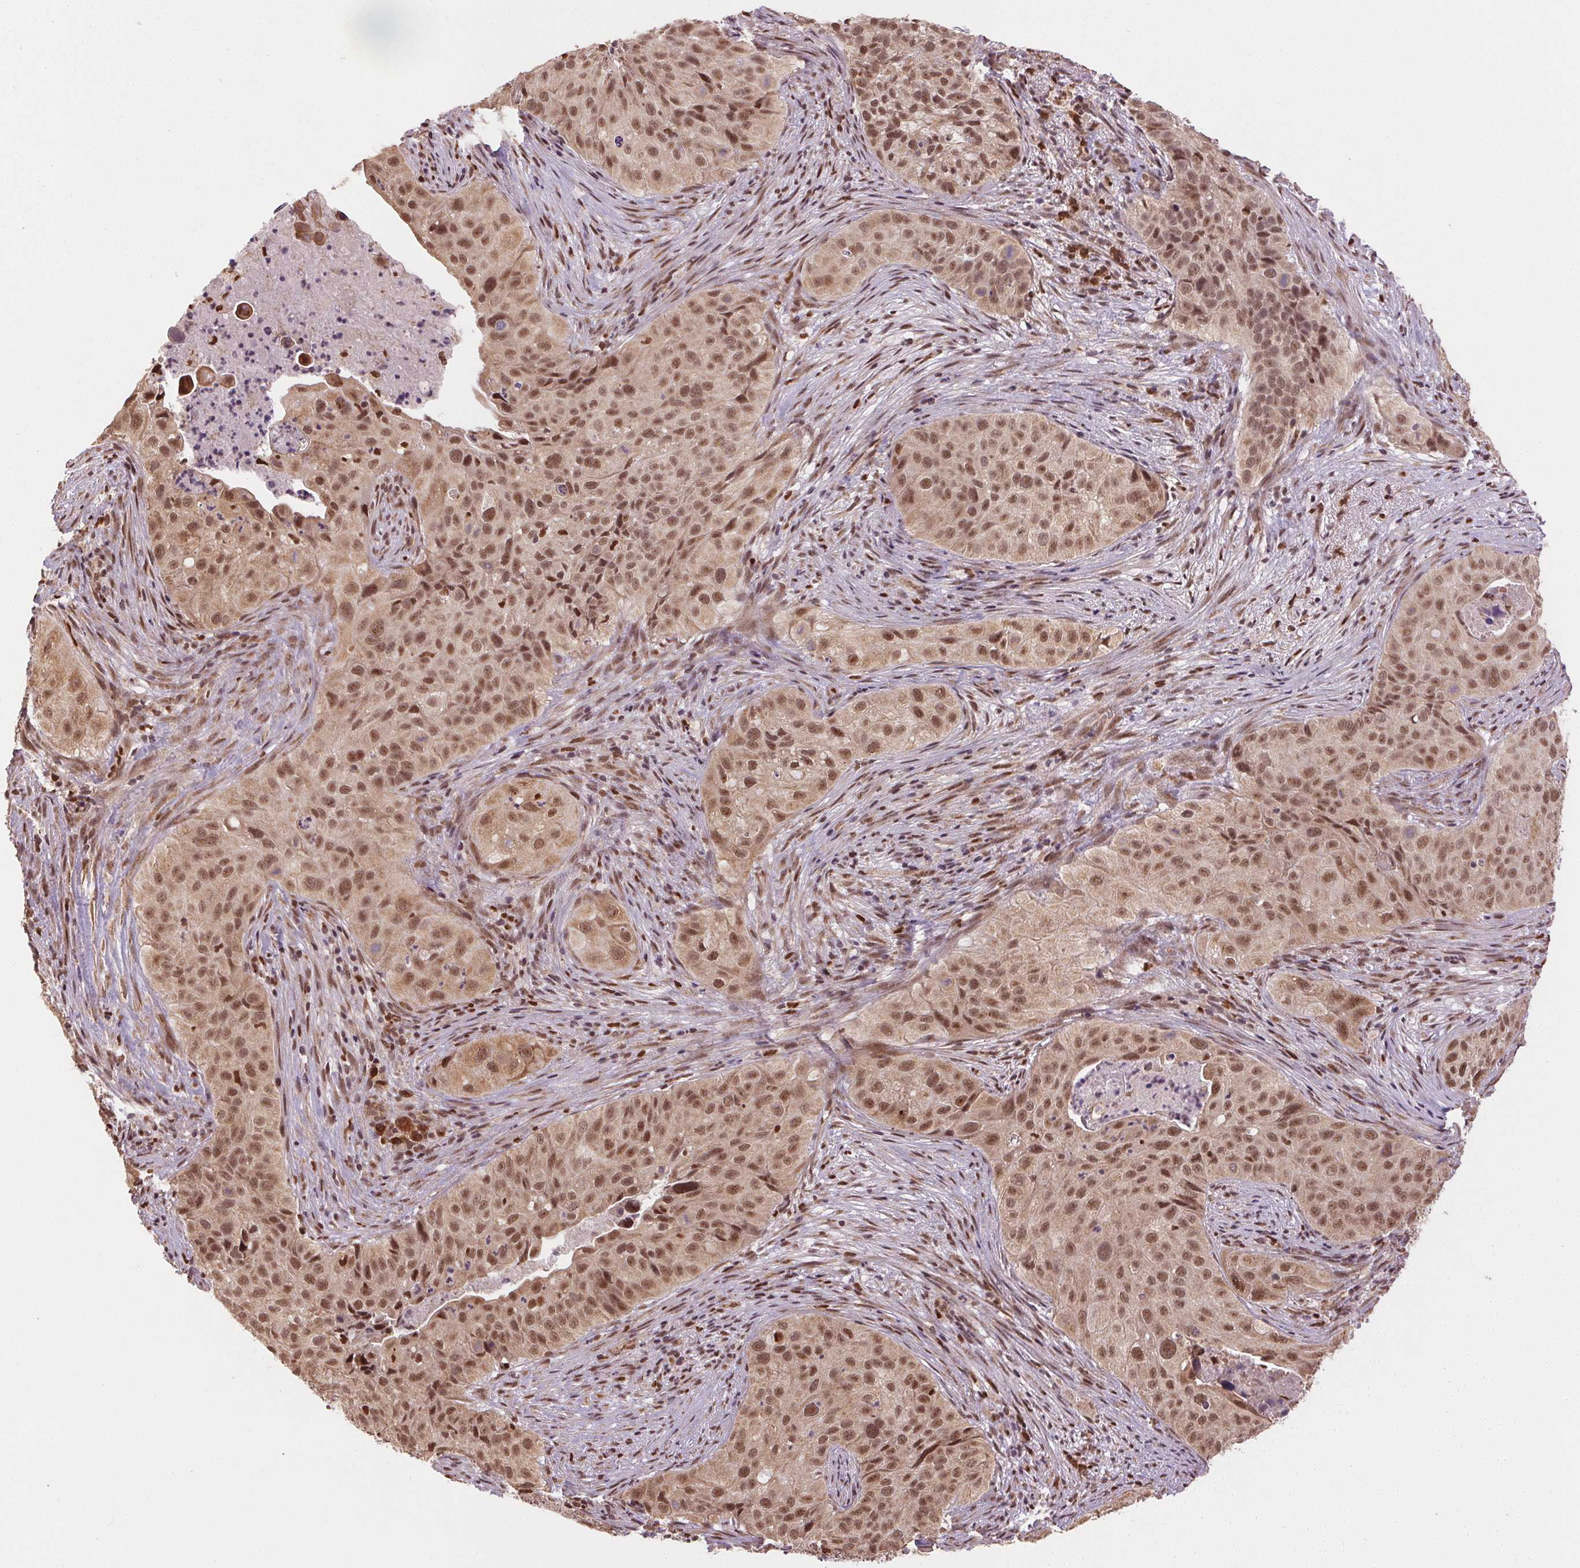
{"staining": {"intensity": "moderate", "quantity": ">75%", "location": "nuclear"}, "tissue": "cervical cancer", "cell_type": "Tumor cells", "image_type": "cancer", "snomed": [{"axis": "morphology", "description": "Squamous cell carcinoma, NOS"}, {"axis": "topography", "description": "Cervix"}], "caption": "IHC staining of cervical squamous cell carcinoma, which shows medium levels of moderate nuclear staining in approximately >75% of tumor cells indicating moderate nuclear protein positivity. The staining was performed using DAB (brown) for protein detection and nuclei were counterstained in hematoxylin (blue).", "gene": "TREML4", "patient": {"sex": "female", "age": 38}}